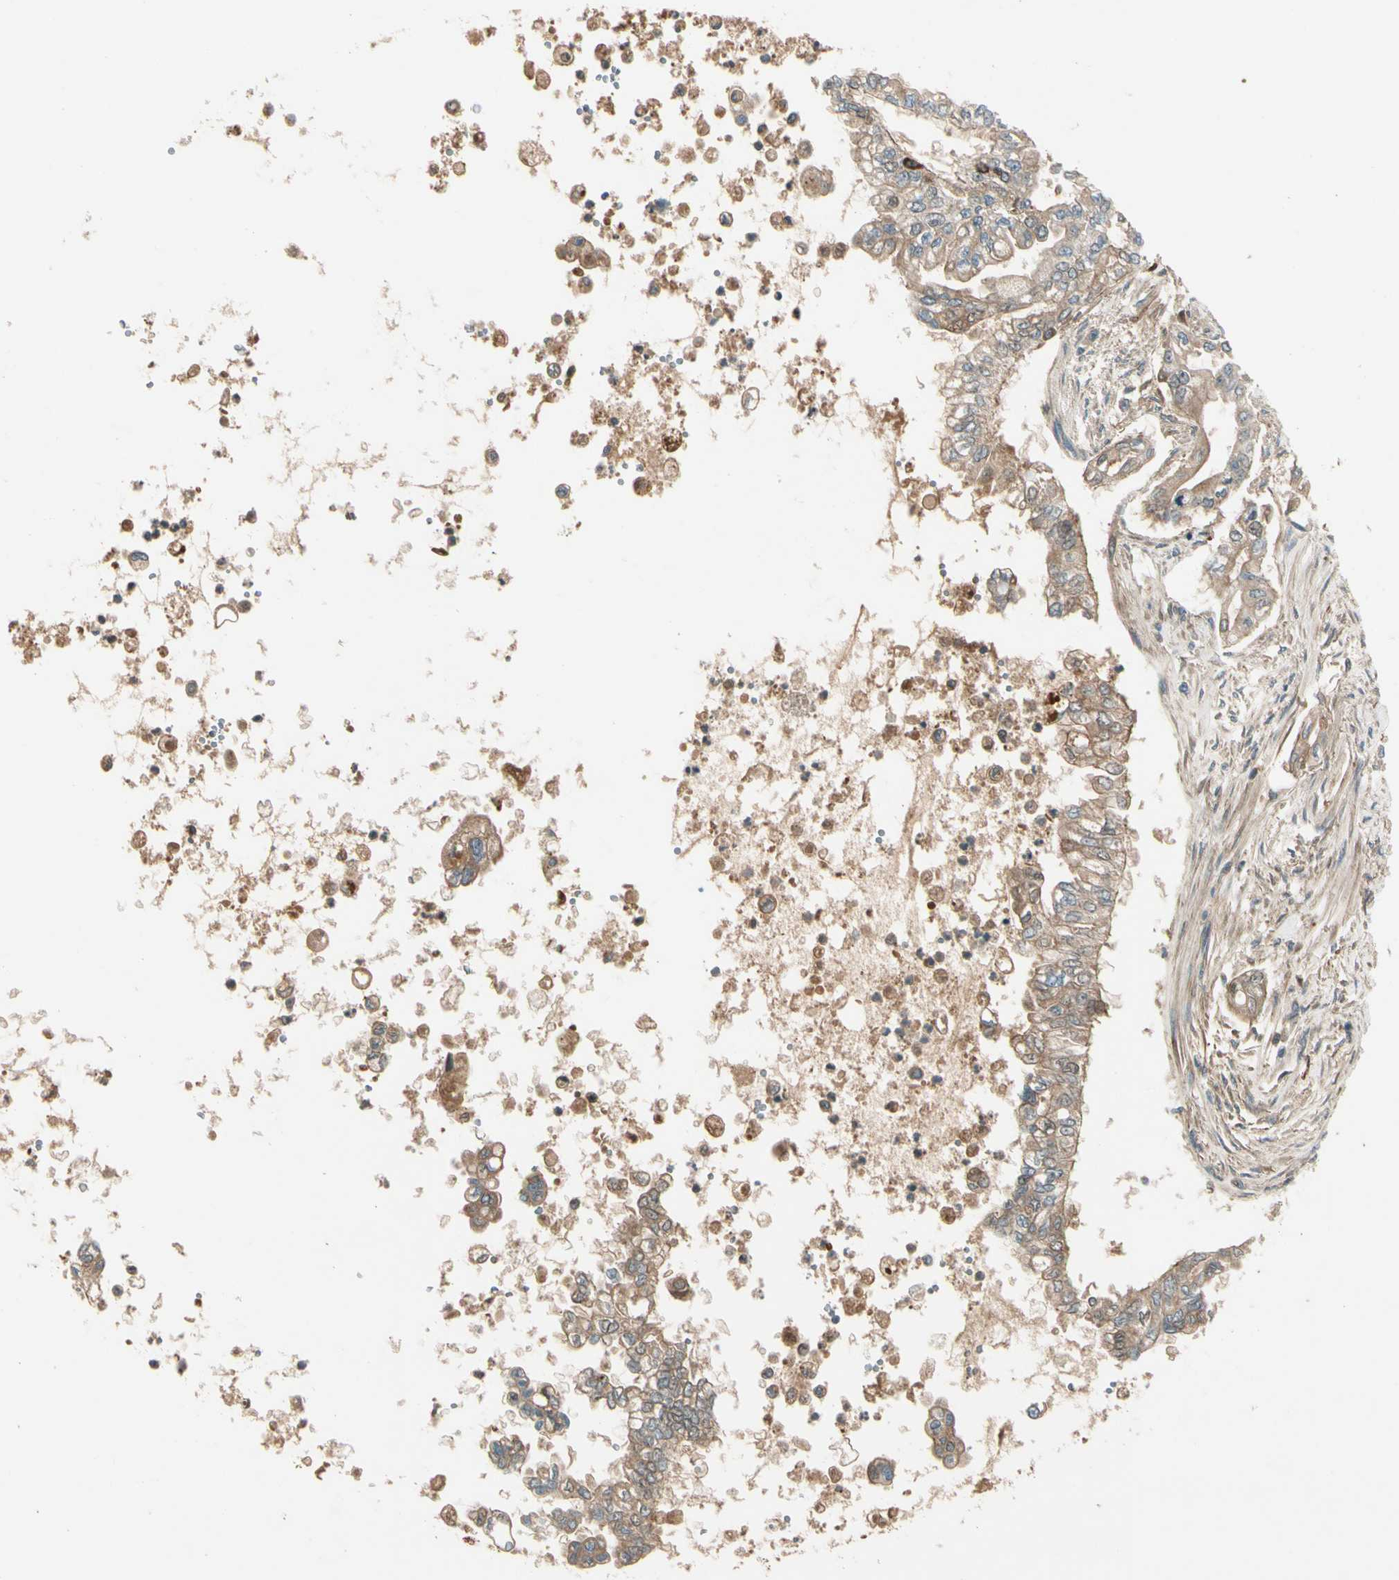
{"staining": {"intensity": "moderate", "quantity": ">75%", "location": "cytoplasmic/membranous"}, "tissue": "pancreatic cancer", "cell_type": "Tumor cells", "image_type": "cancer", "snomed": [{"axis": "morphology", "description": "Normal tissue, NOS"}, {"axis": "topography", "description": "Pancreas"}], "caption": "The photomicrograph displays a brown stain indicating the presence of a protein in the cytoplasmic/membranous of tumor cells in pancreatic cancer.", "gene": "ACVR1C", "patient": {"sex": "male", "age": 42}}